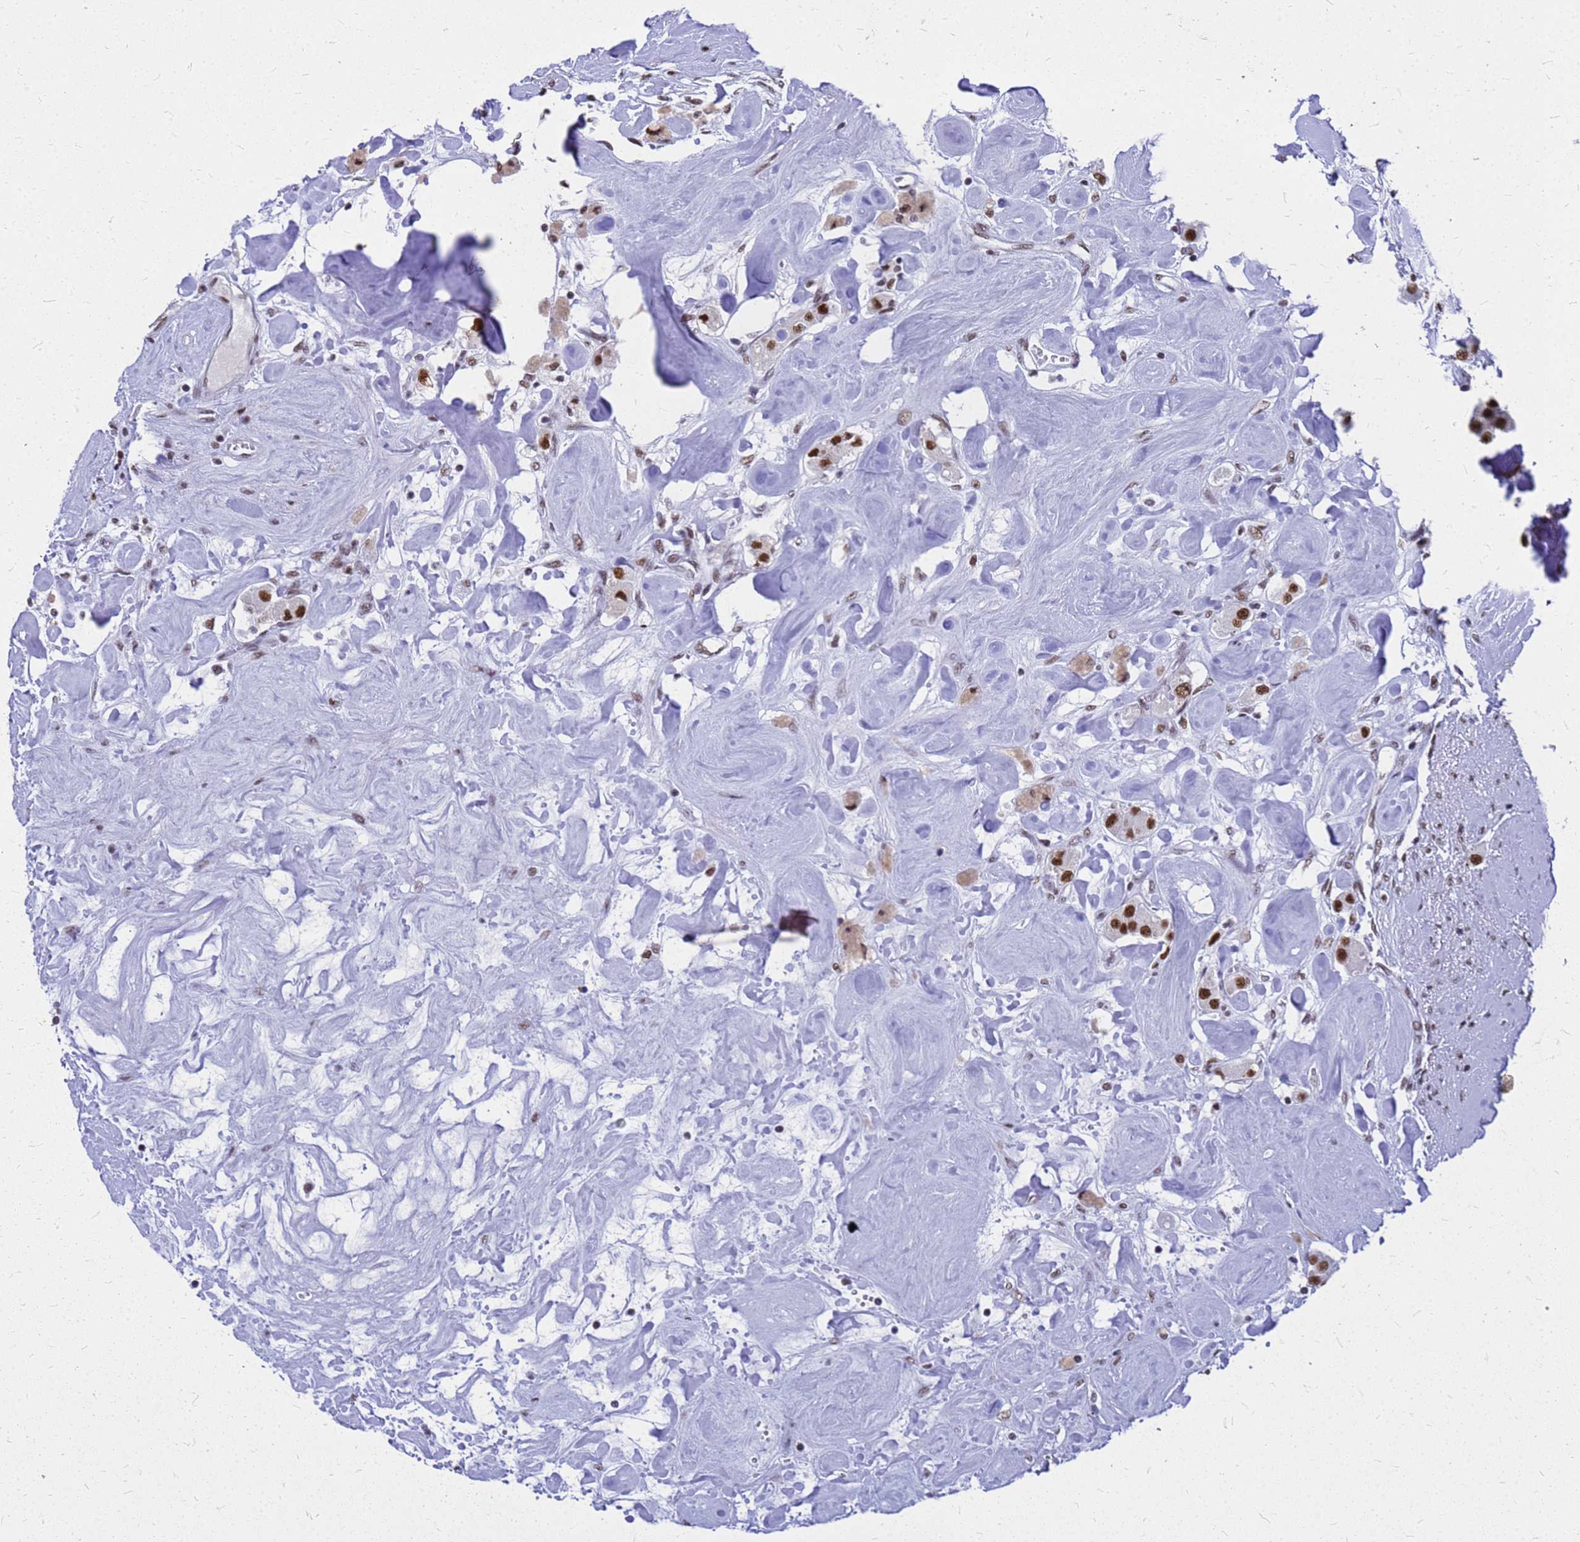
{"staining": {"intensity": "strong", "quantity": ">75%", "location": "nuclear"}, "tissue": "carcinoid", "cell_type": "Tumor cells", "image_type": "cancer", "snomed": [{"axis": "morphology", "description": "Carcinoid, malignant, NOS"}, {"axis": "topography", "description": "Pancreas"}], "caption": "High-magnification brightfield microscopy of carcinoid stained with DAB (brown) and counterstained with hematoxylin (blue). tumor cells exhibit strong nuclear positivity is appreciated in about>75% of cells. (DAB (3,3'-diaminobenzidine) IHC, brown staining for protein, blue staining for nuclei).", "gene": "SART3", "patient": {"sex": "male", "age": 41}}